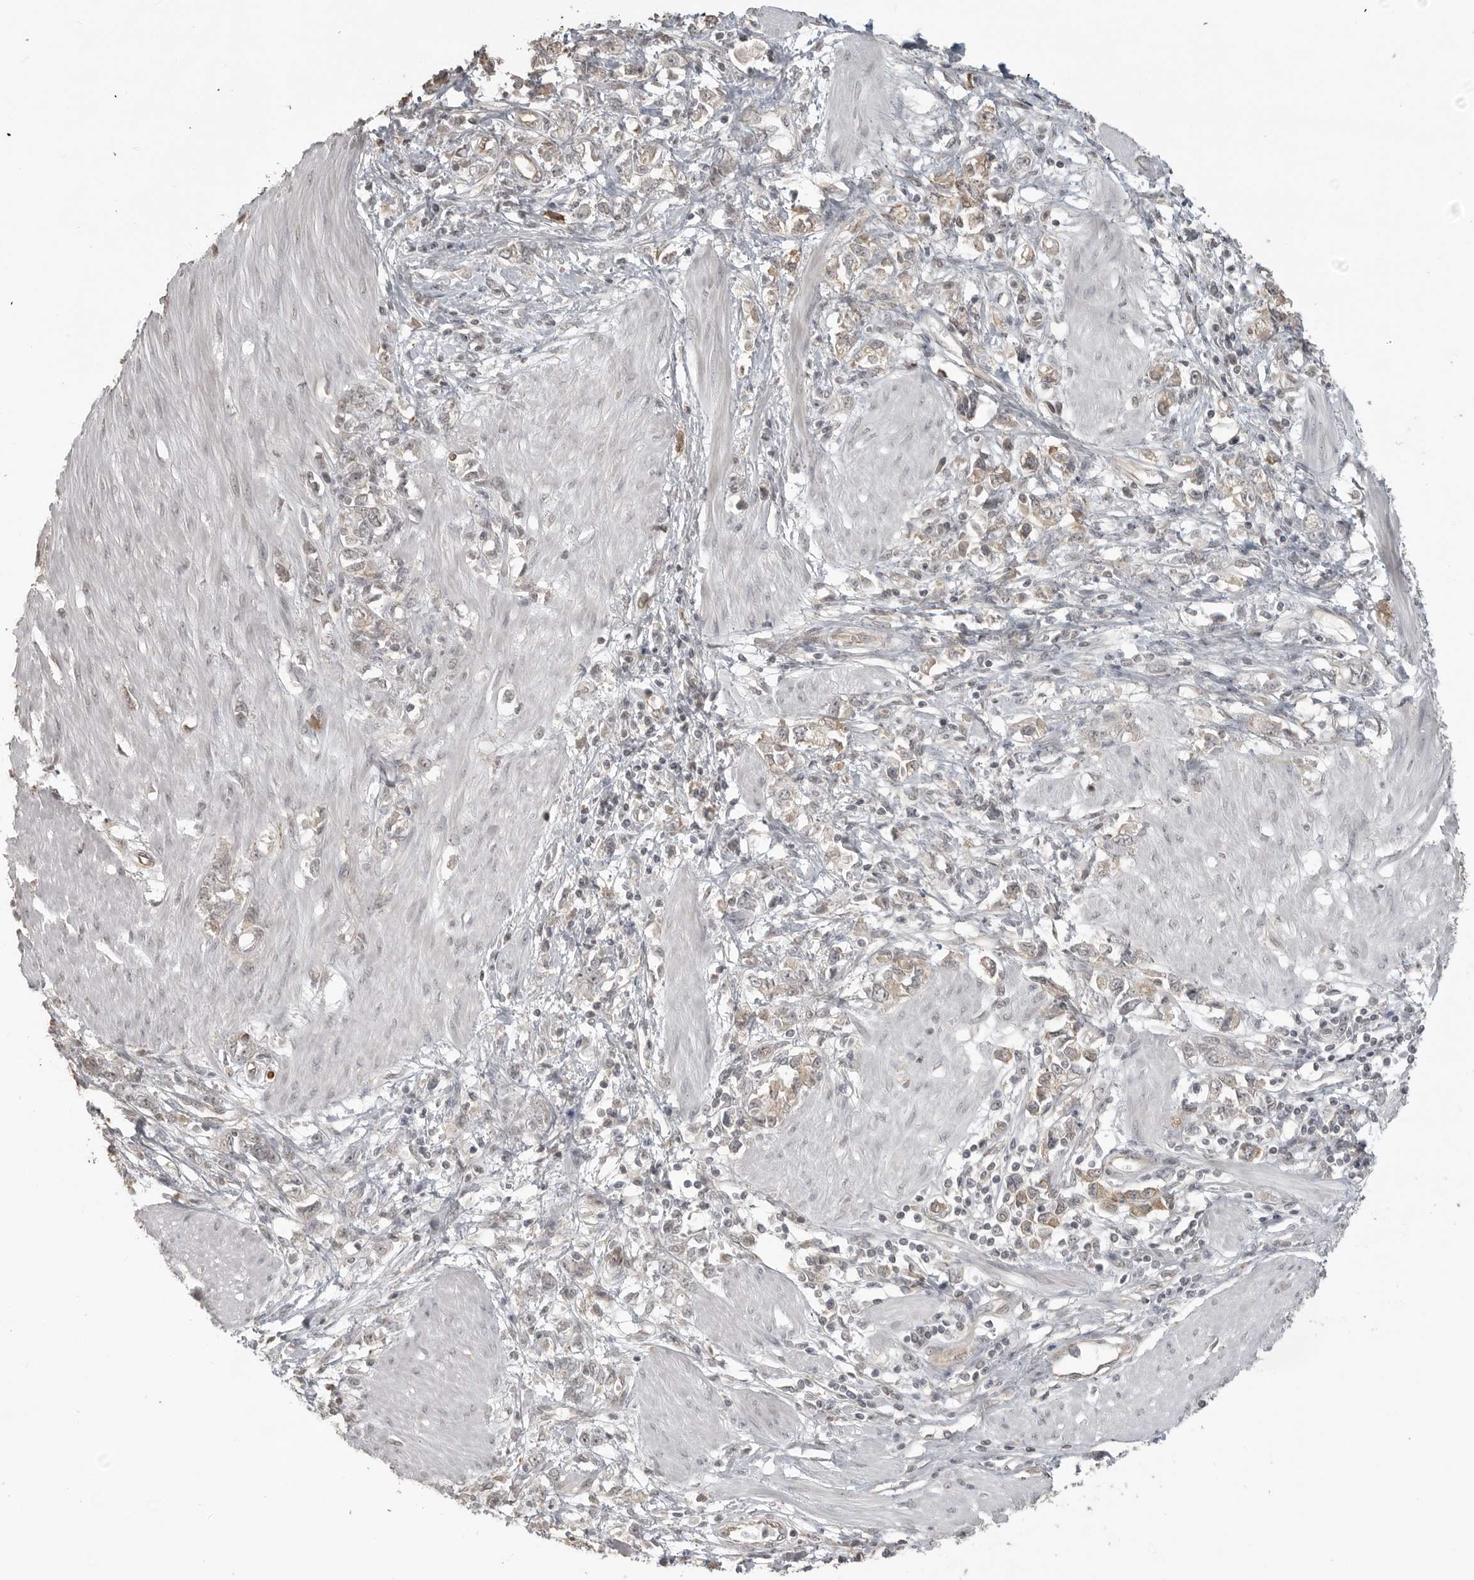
{"staining": {"intensity": "weak", "quantity": "25%-75%", "location": "cytoplasmic/membranous"}, "tissue": "stomach cancer", "cell_type": "Tumor cells", "image_type": "cancer", "snomed": [{"axis": "morphology", "description": "Adenocarcinoma, NOS"}, {"axis": "topography", "description": "Stomach"}], "caption": "Tumor cells reveal low levels of weak cytoplasmic/membranous expression in approximately 25%-75% of cells in human stomach cancer (adenocarcinoma).", "gene": "SMG8", "patient": {"sex": "female", "age": 76}}